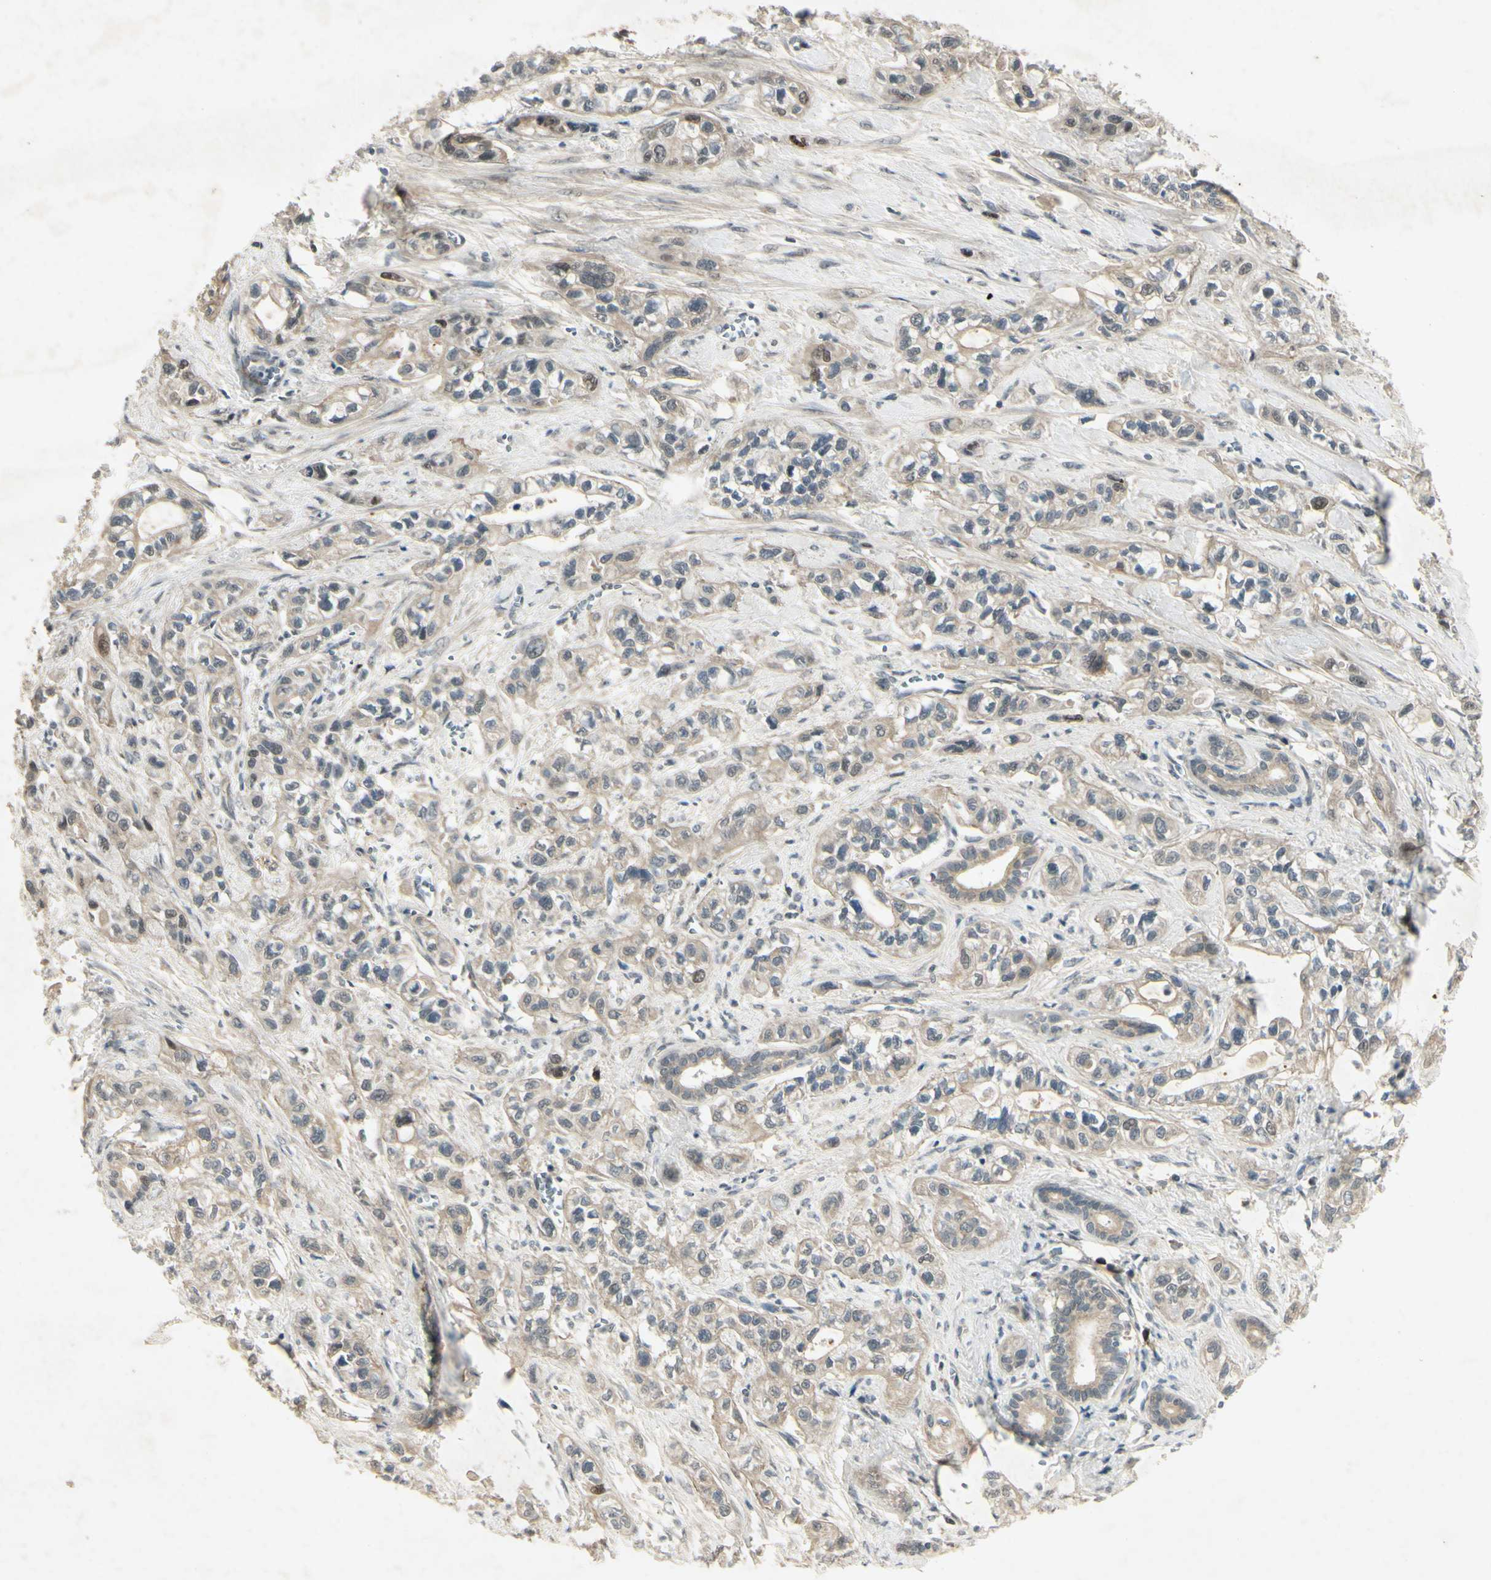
{"staining": {"intensity": "negative", "quantity": "none", "location": "none"}, "tissue": "pancreatic cancer", "cell_type": "Tumor cells", "image_type": "cancer", "snomed": [{"axis": "morphology", "description": "Adenocarcinoma, NOS"}, {"axis": "topography", "description": "Pancreas"}], "caption": "This is a histopathology image of IHC staining of pancreatic adenocarcinoma, which shows no expression in tumor cells.", "gene": "RAD18", "patient": {"sex": "male", "age": 74}}